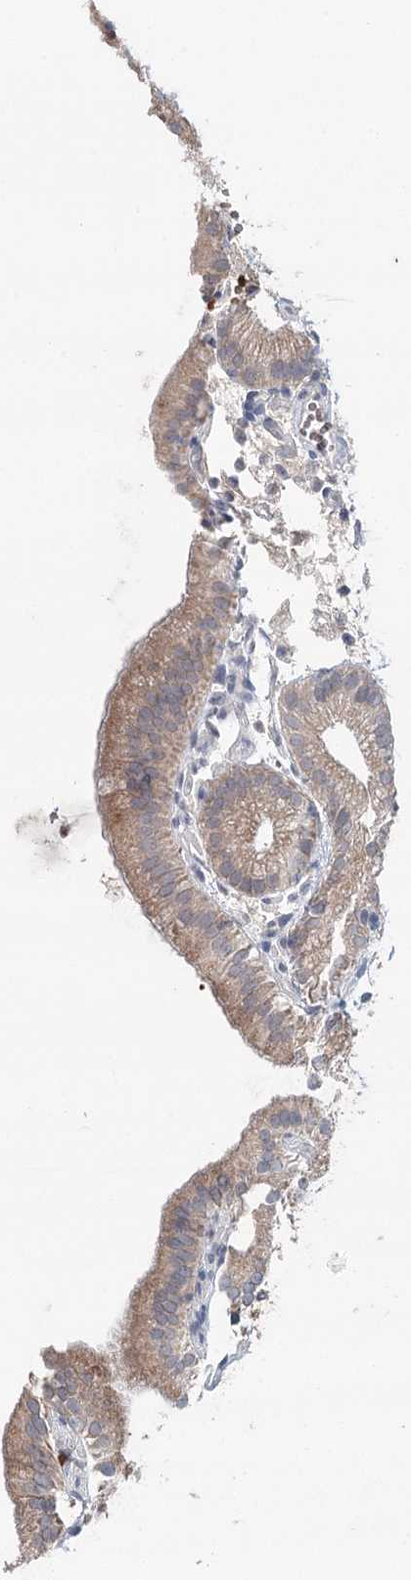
{"staining": {"intensity": "weak", "quantity": ">75%", "location": "cytoplasmic/membranous"}, "tissue": "gallbladder", "cell_type": "Glandular cells", "image_type": "normal", "snomed": [{"axis": "morphology", "description": "Normal tissue, NOS"}, {"axis": "topography", "description": "Gallbladder"}], "caption": "Glandular cells show weak cytoplasmic/membranous expression in about >75% of cells in benign gallbladder.", "gene": "FBXO7", "patient": {"sex": "male", "age": 55}}